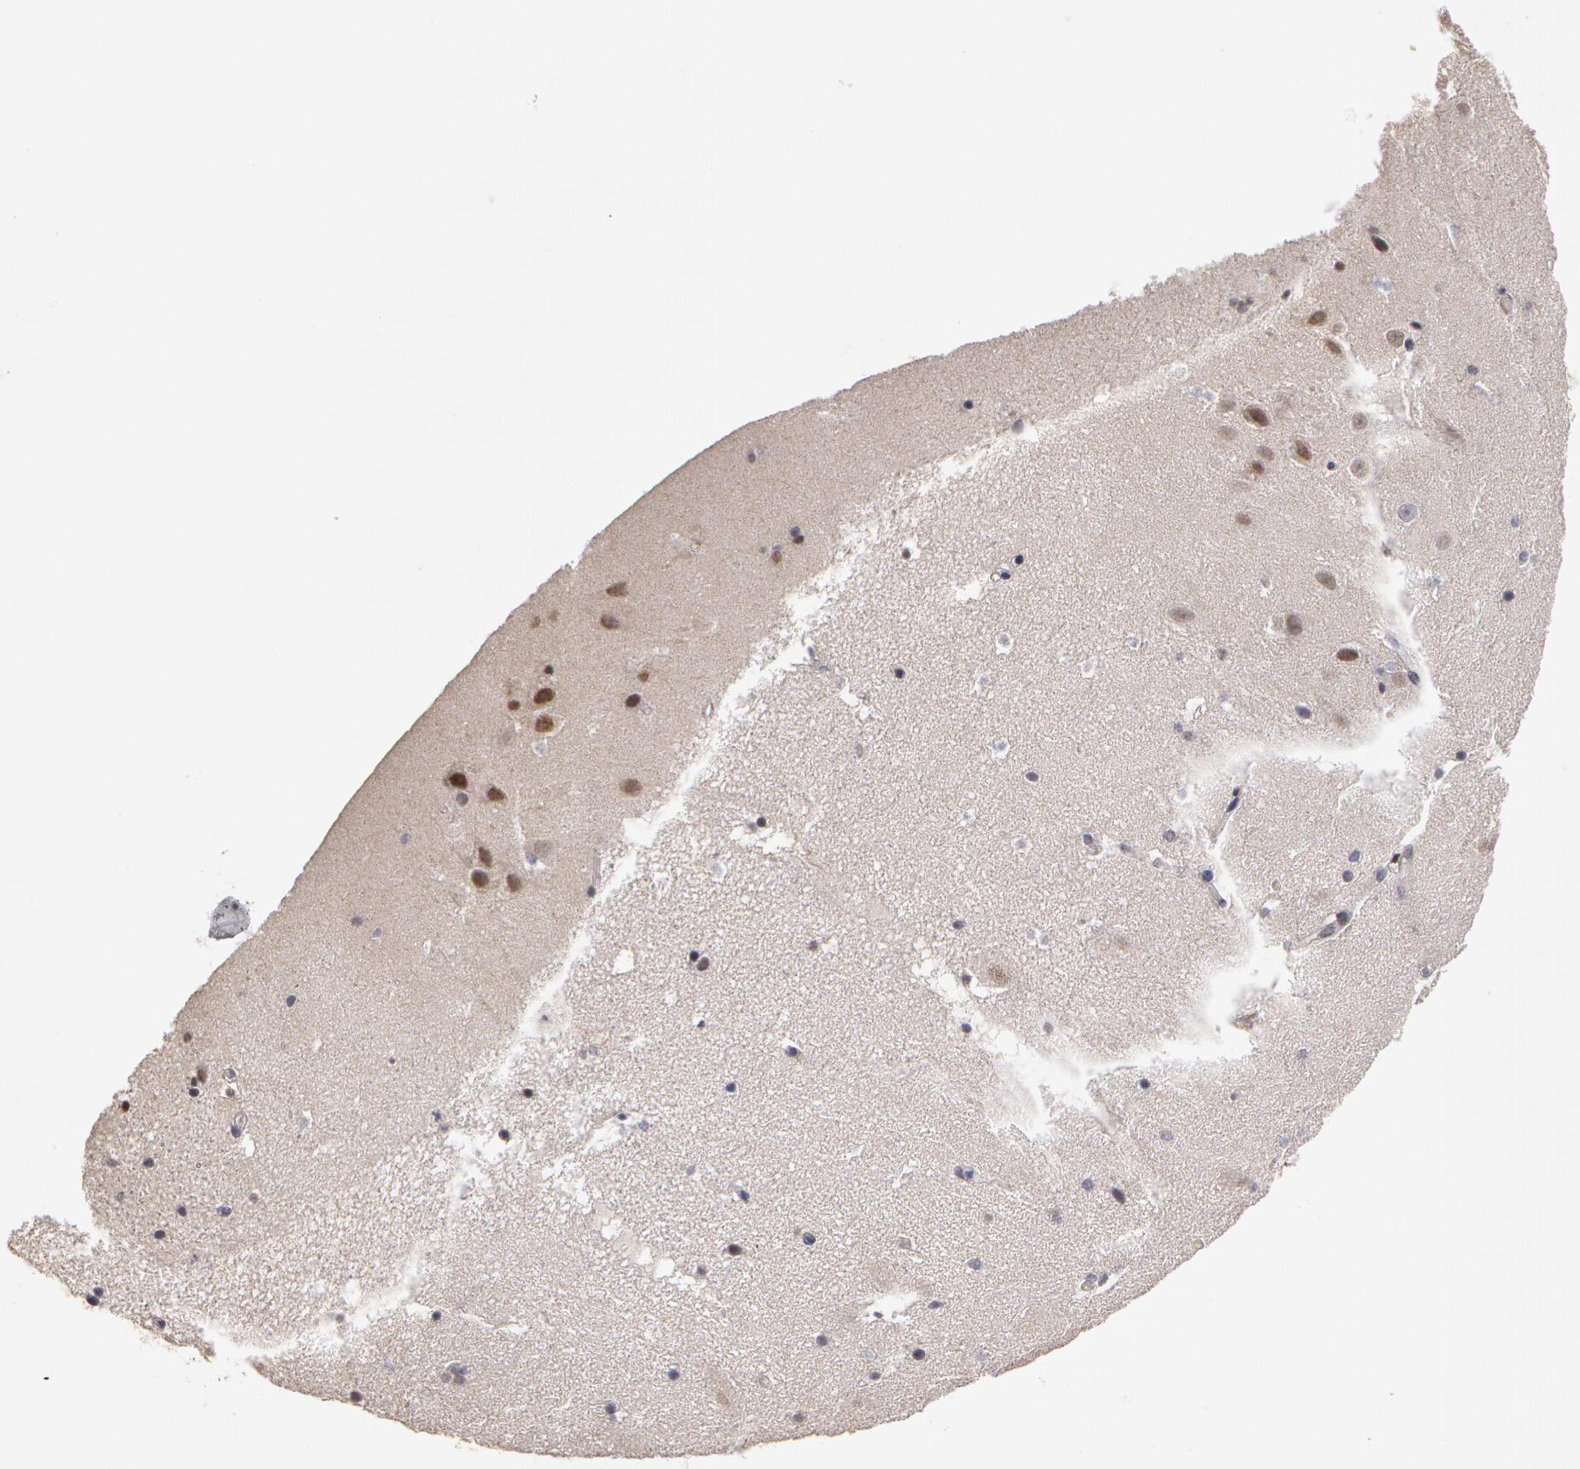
{"staining": {"intensity": "negative", "quantity": "none", "location": "none"}, "tissue": "hippocampus", "cell_type": "Glial cells", "image_type": "normal", "snomed": [{"axis": "morphology", "description": "Normal tissue, NOS"}, {"axis": "topography", "description": "Hippocampus"}], "caption": "The histopathology image shows no significant expression in glial cells of hippocampus.", "gene": "PRICKLE1", "patient": {"sex": "male", "age": 45}}